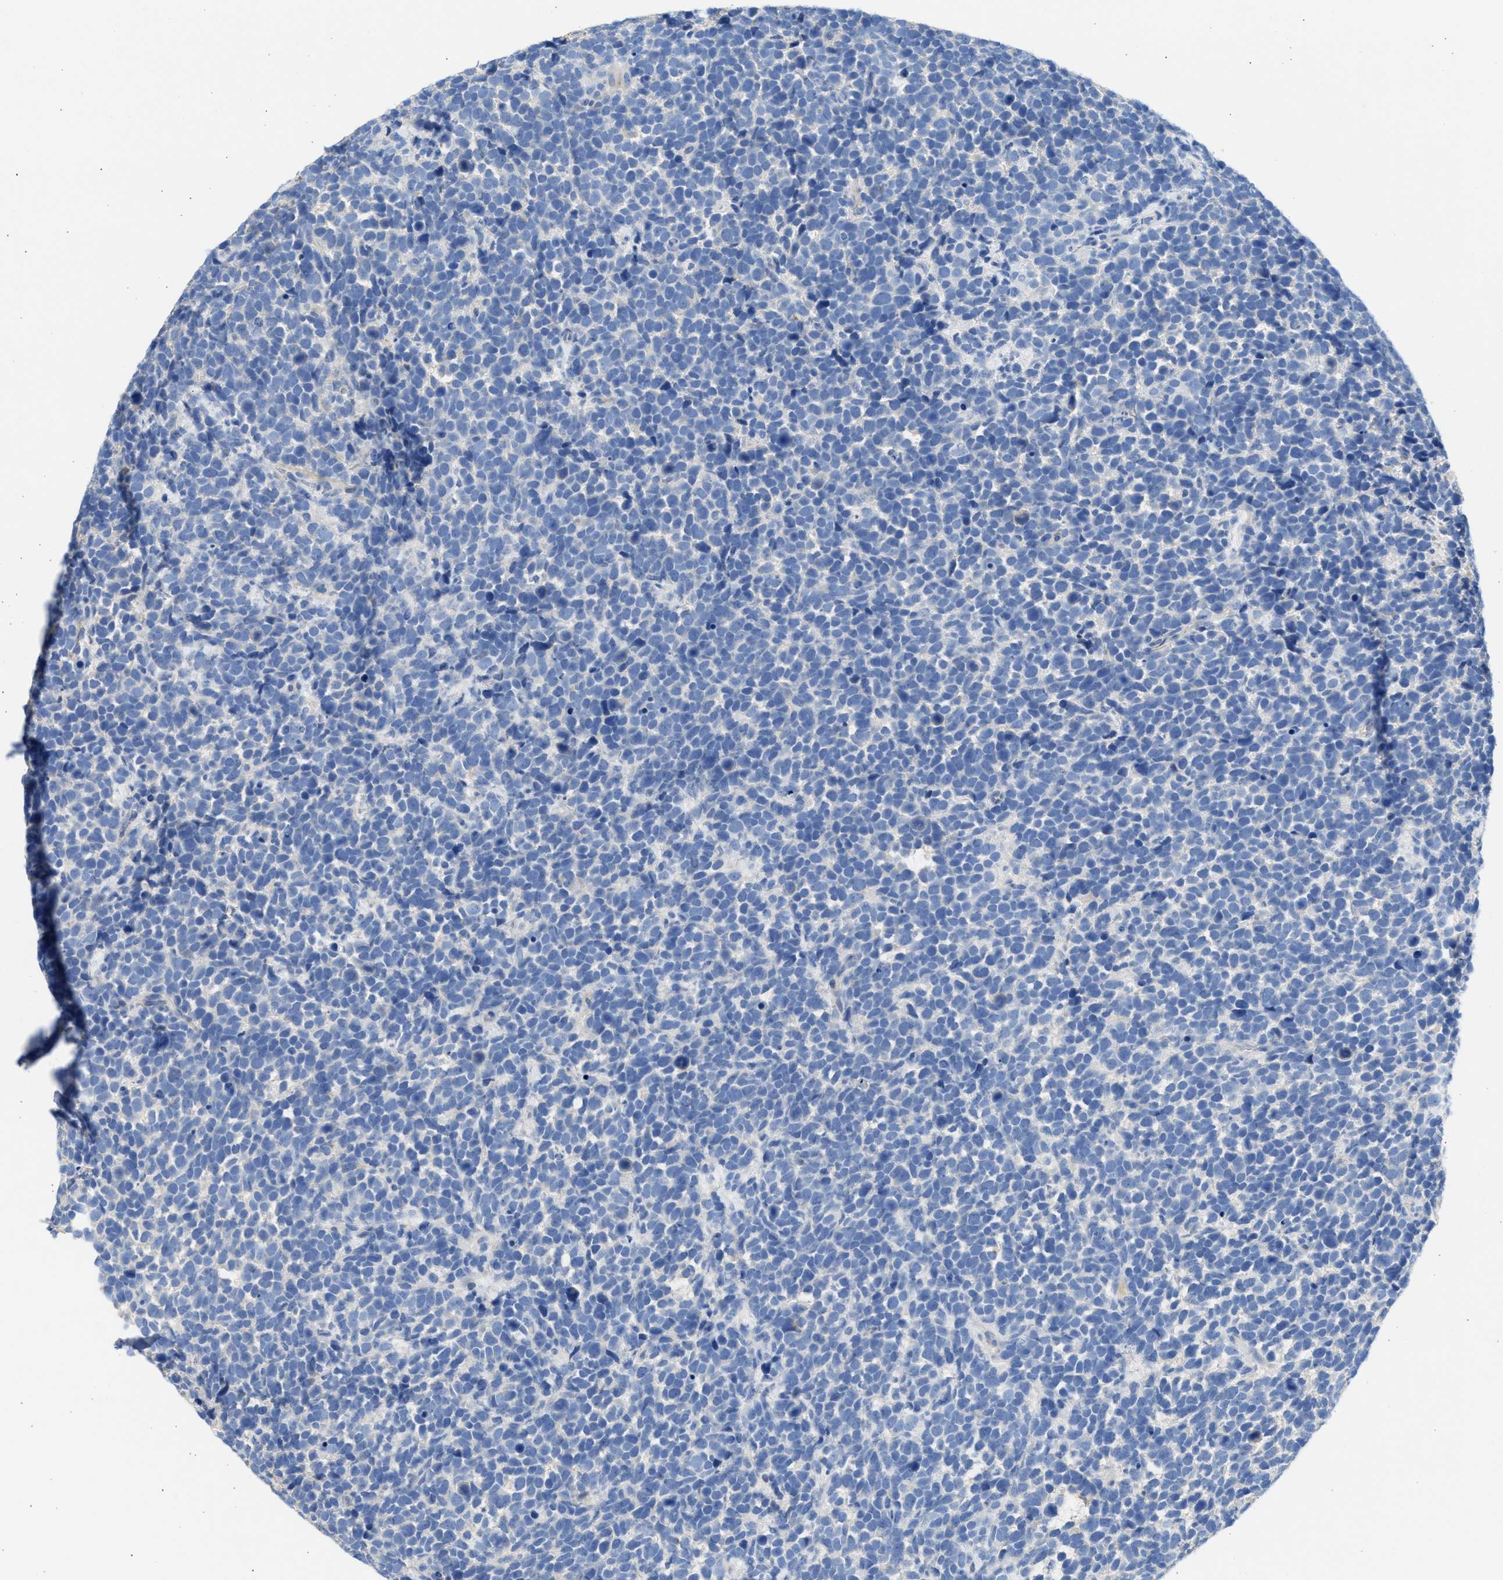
{"staining": {"intensity": "negative", "quantity": "none", "location": "none"}, "tissue": "urothelial cancer", "cell_type": "Tumor cells", "image_type": "cancer", "snomed": [{"axis": "morphology", "description": "Urothelial carcinoma, High grade"}, {"axis": "topography", "description": "Urinary bladder"}], "caption": "The IHC histopathology image has no significant positivity in tumor cells of urothelial carcinoma (high-grade) tissue.", "gene": "SPATA3", "patient": {"sex": "female", "age": 82}}